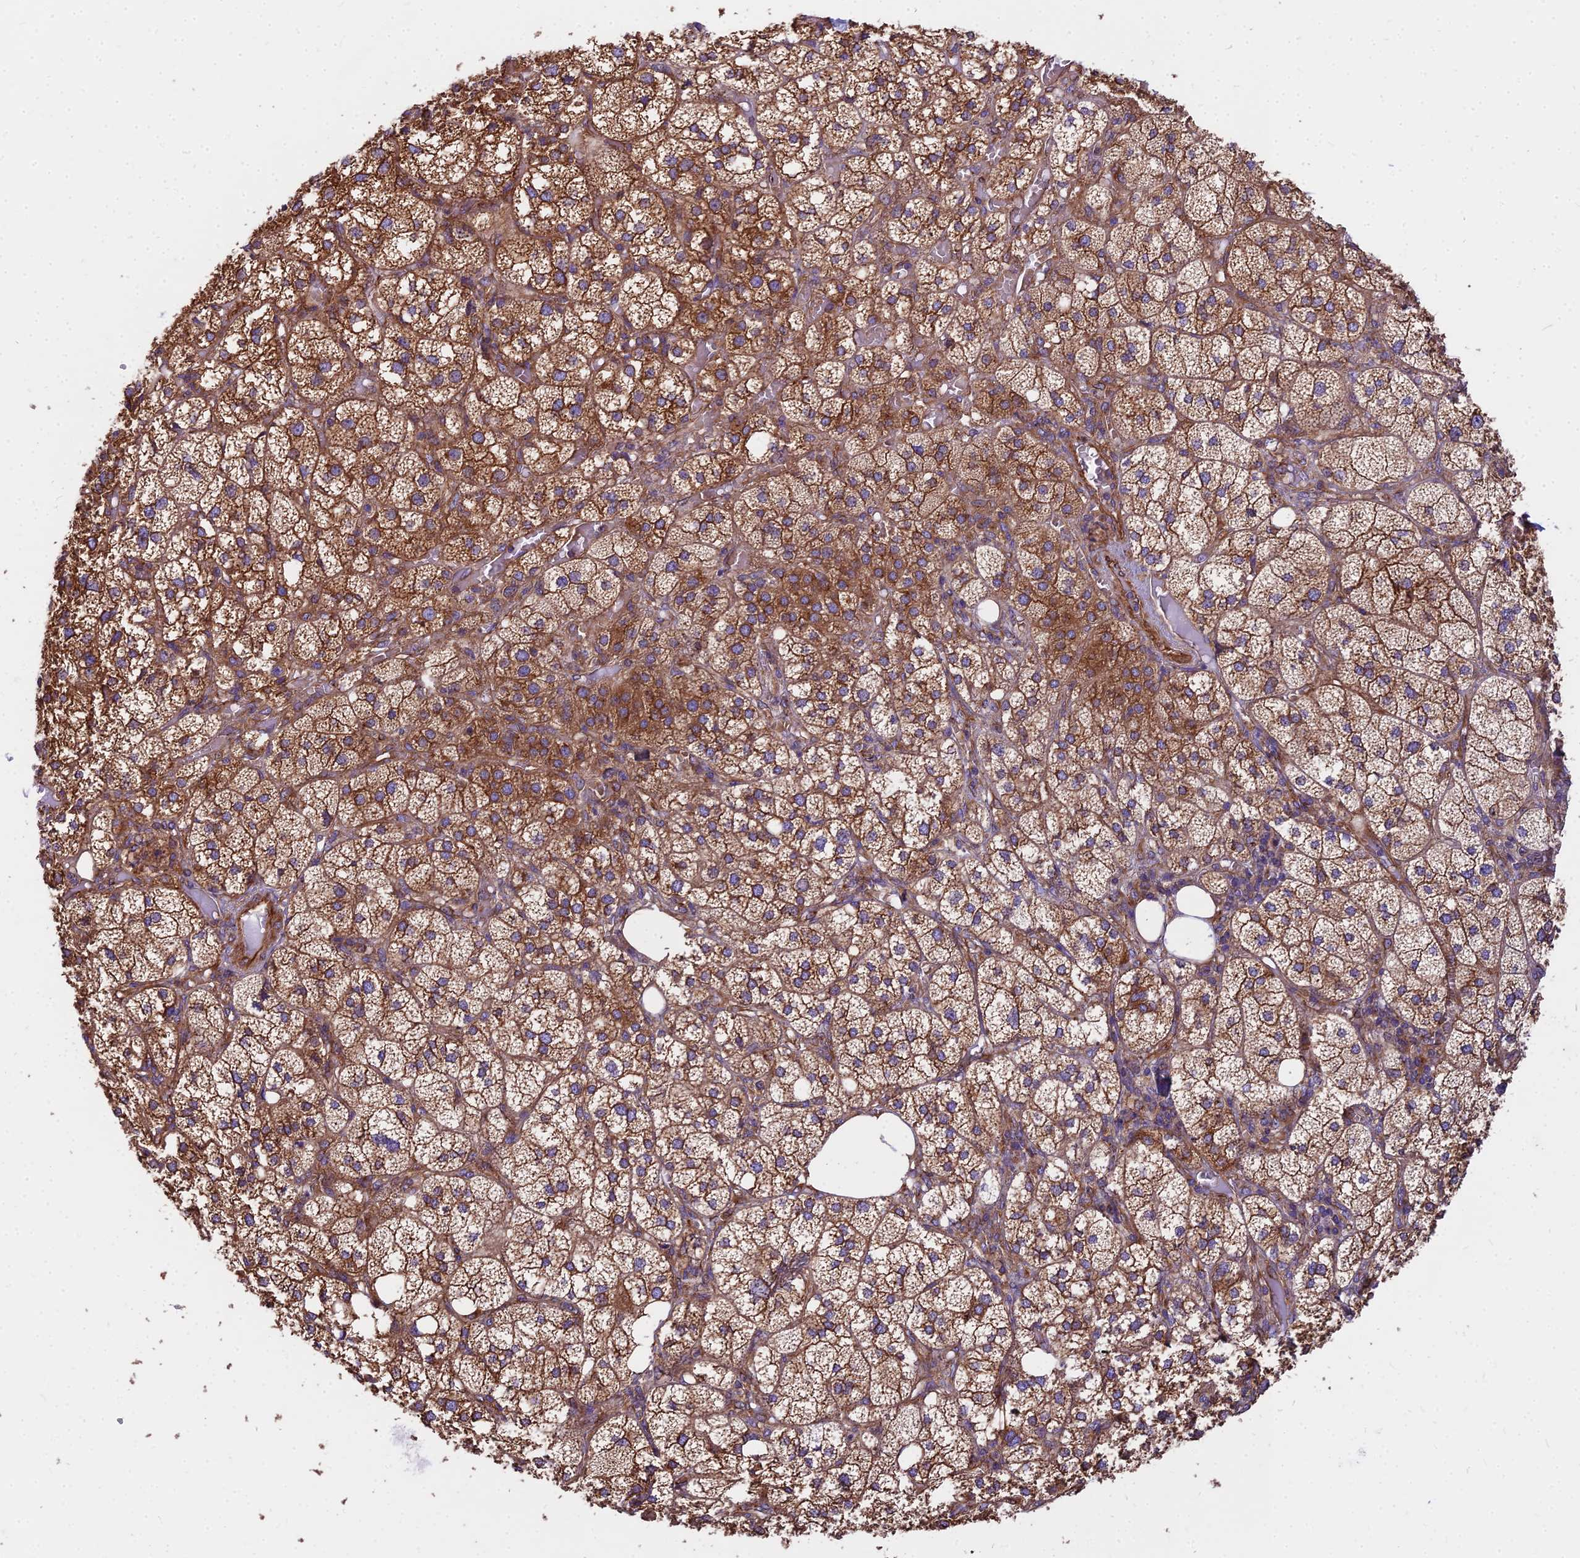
{"staining": {"intensity": "moderate", "quantity": ">75%", "location": "cytoplasmic/membranous"}, "tissue": "adrenal gland", "cell_type": "Glandular cells", "image_type": "normal", "snomed": [{"axis": "morphology", "description": "Normal tissue, NOS"}, {"axis": "topography", "description": "Adrenal gland"}], "caption": "An image of human adrenal gland stained for a protein exhibits moderate cytoplasmic/membranous brown staining in glandular cells.", "gene": "DCTN3", "patient": {"sex": "female", "age": 61}}